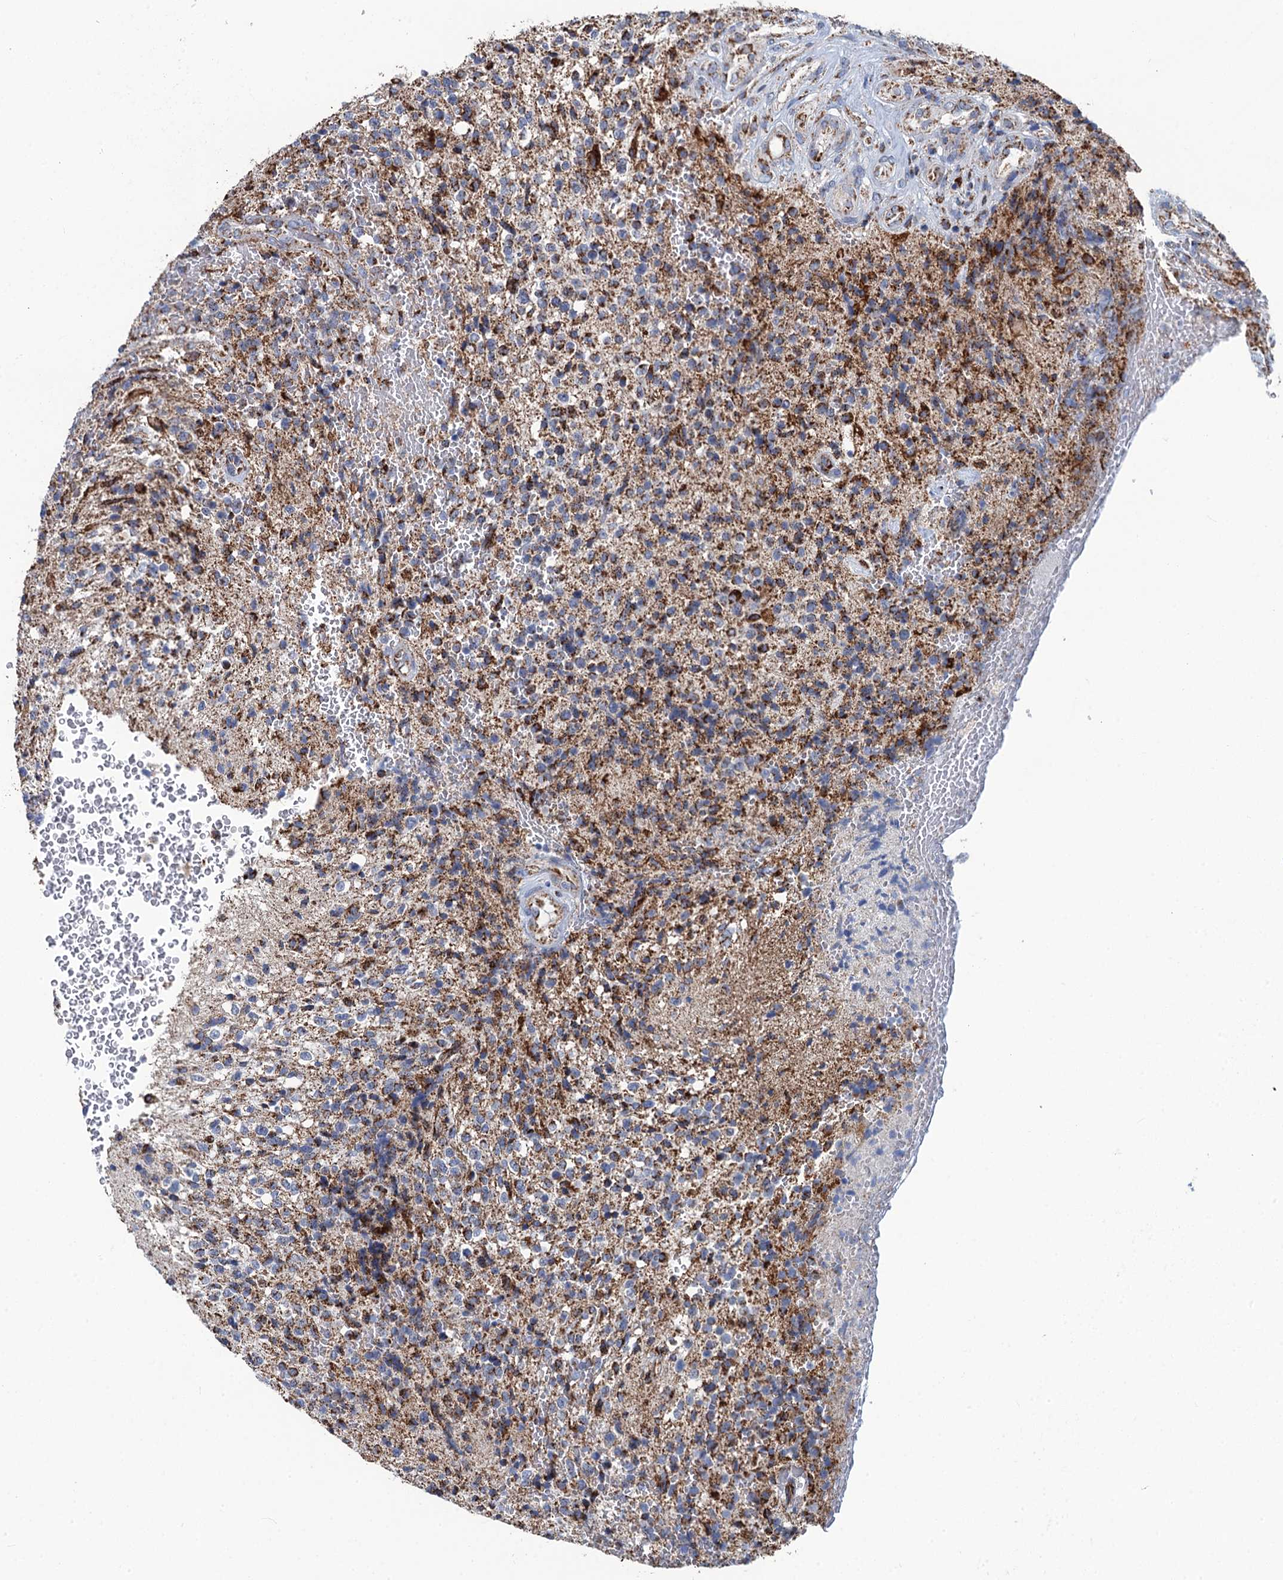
{"staining": {"intensity": "strong", "quantity": "25%-75%", "location": "cytoplasmic/membranous"}, "tissue": "glioma", "cell_type": "Tumor cells", "image_type": "cancer", "snomed": [{"axis": "morphology", "description": "Glioma, malignant, High grade"}, {"axis": "topography", "description": "Brain"}], "caption": "This image exhibits immunohistochemistry staining of glioma, with high strong cytoplasmic/membranous expression in about 25%-75% of tumor cells.", "gene": "IVD", "patient": {"sex": "male", "age": 56}}